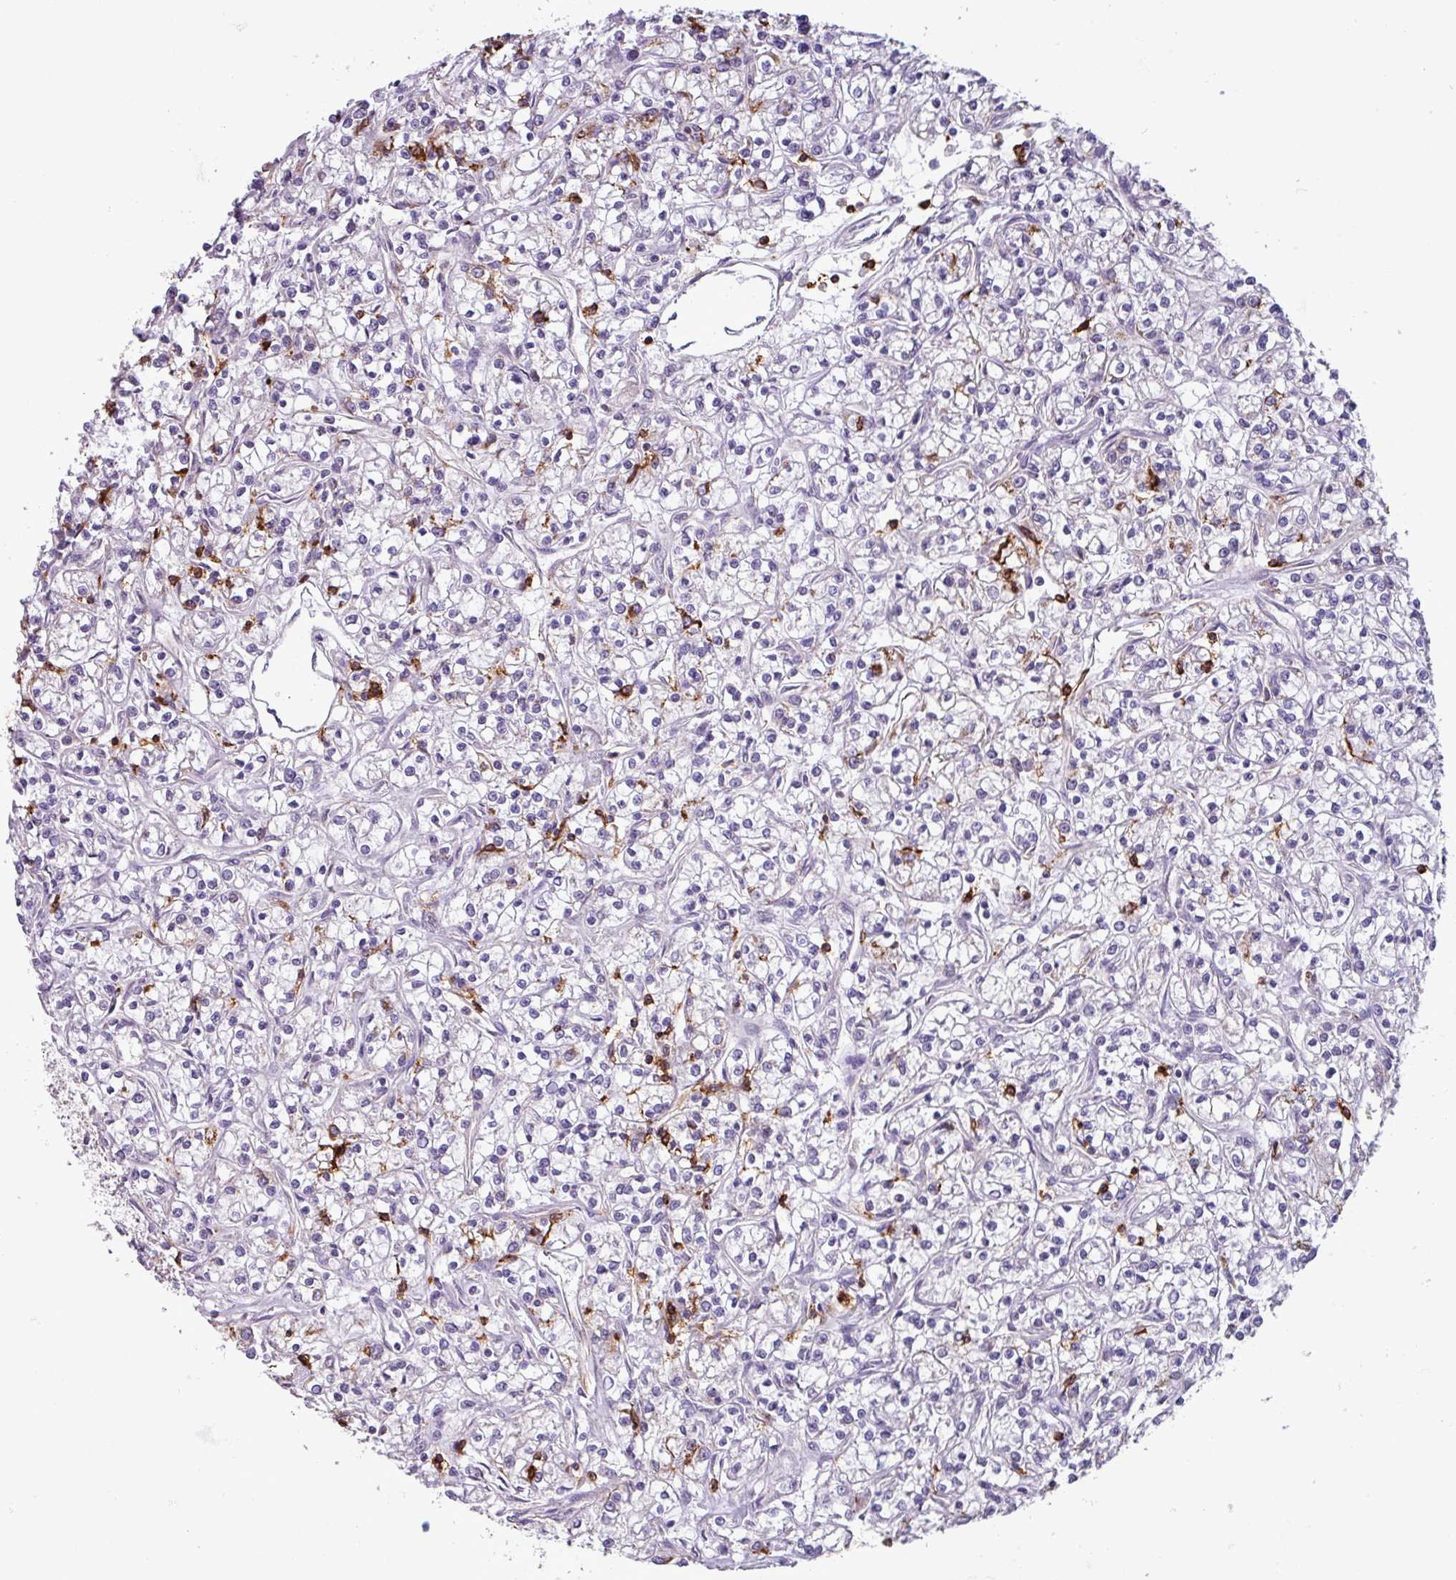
{"staining": {"intensity": "weak", "quantity": "<25%", "location": "cytoplasmic/membranous"}, "tissue": "renal cancer", "cell_type": "Tumor cells", "image_type": "cancer", "snomed": [{"axis": "morphology", "description": "Adenocarcinoma, NOS"}, {"axis": "topography", "description": "Kidney"}], "caption": "The immunohistochemistry (IHC) image has no significant expression in tumor cells of adenocarcinoma (renal) tissue.", "gene": "CD8A", "patient": {"sex": "female", "age": 59}}